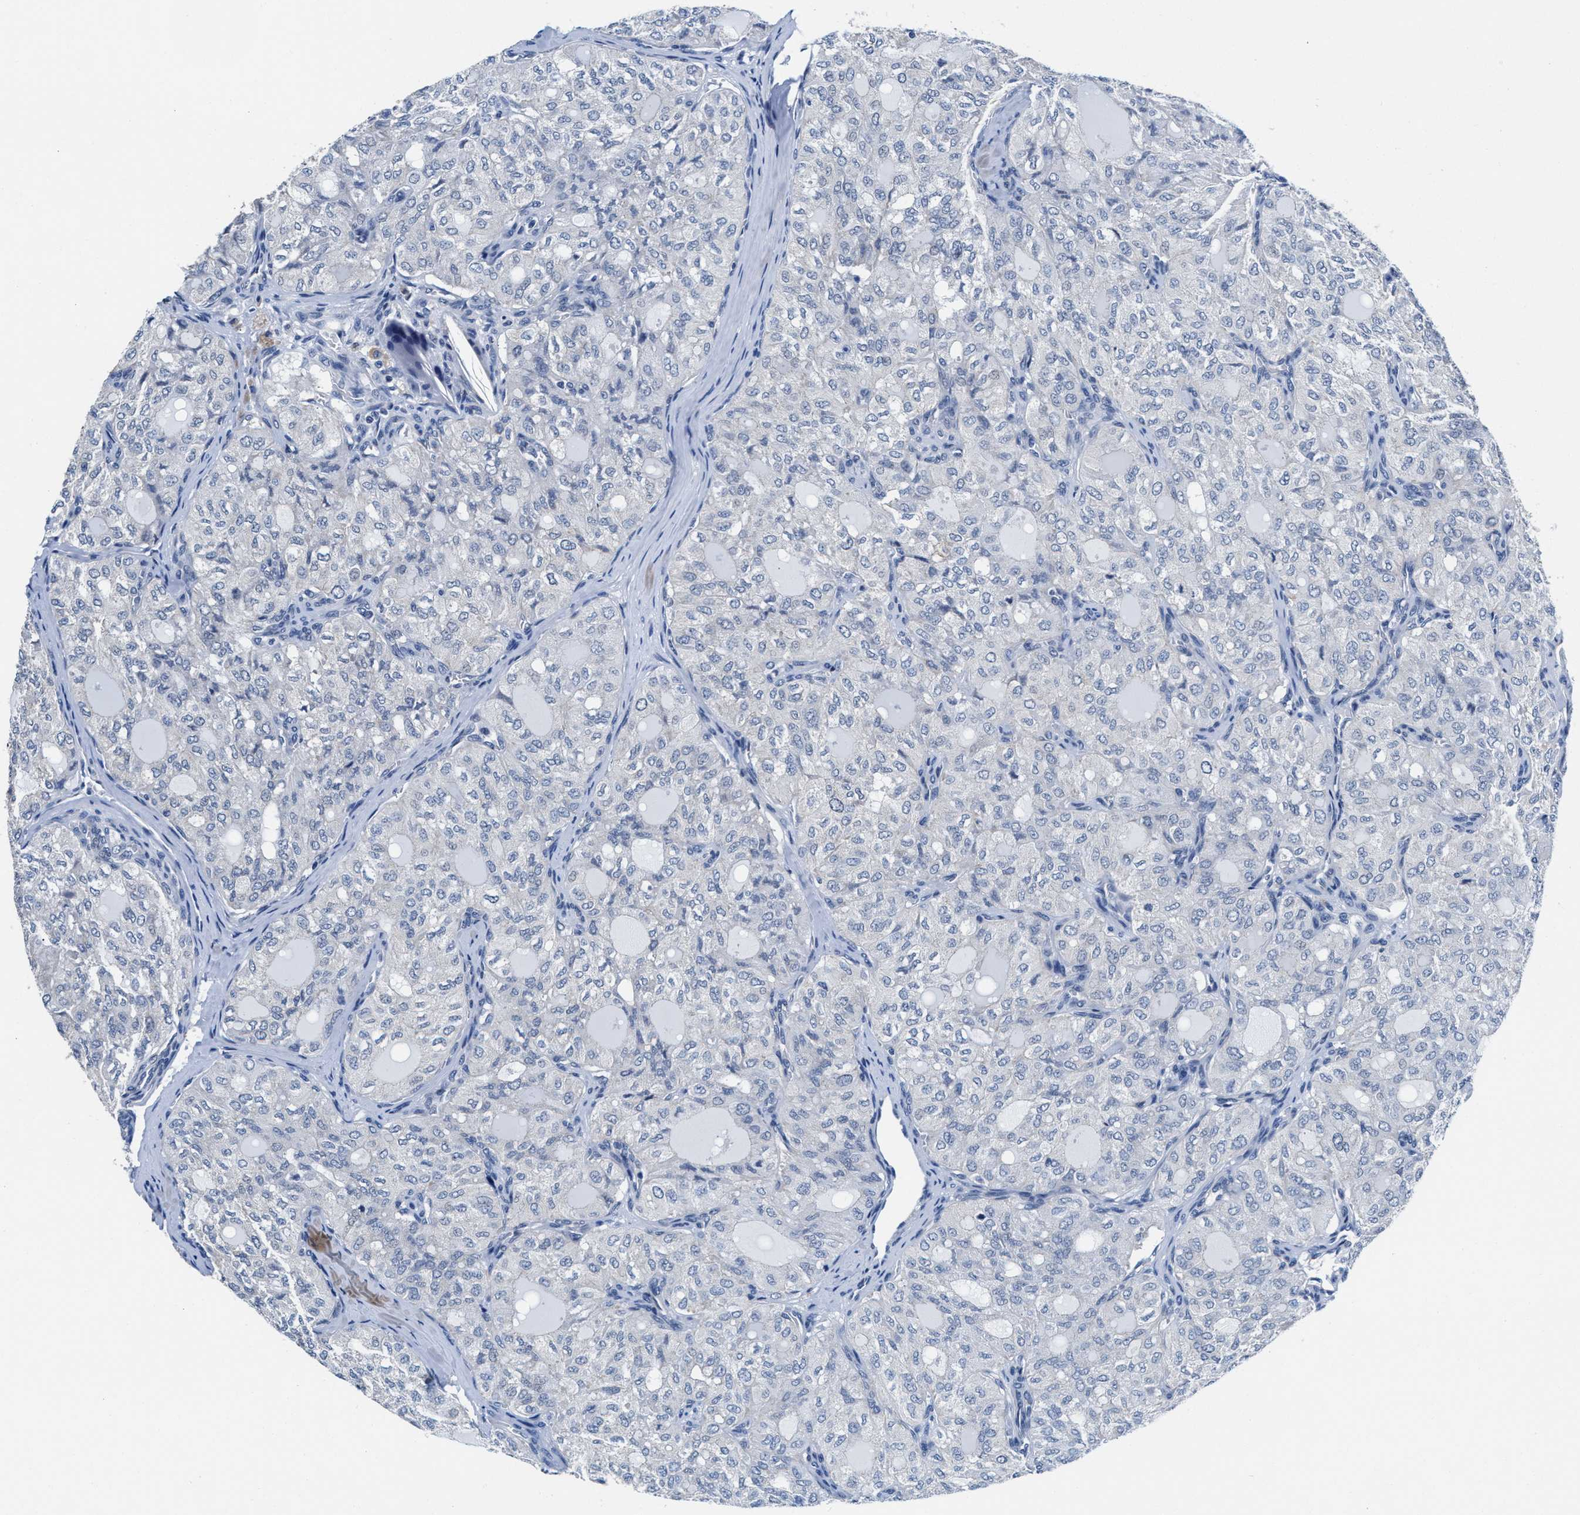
{"staining": {"intensity": "negative", "quantity": "none", "location": "none"}, "tissue": "thyroid cancer", "cell_type": "Tumor cells", "image_type": "cancer", "snomed": [{"axis": "morphology", "description": "Follicular adenoma carcinoma, NOS"}, {"axis": "topography", "description": "Thyroid gland"}], "caption": "Immunohistochemistry (IHC) of thyroid cancer displays no positivity in tumor cells.", "gene": "MYH3", "patient": {"sex": "male", "age": 75}}